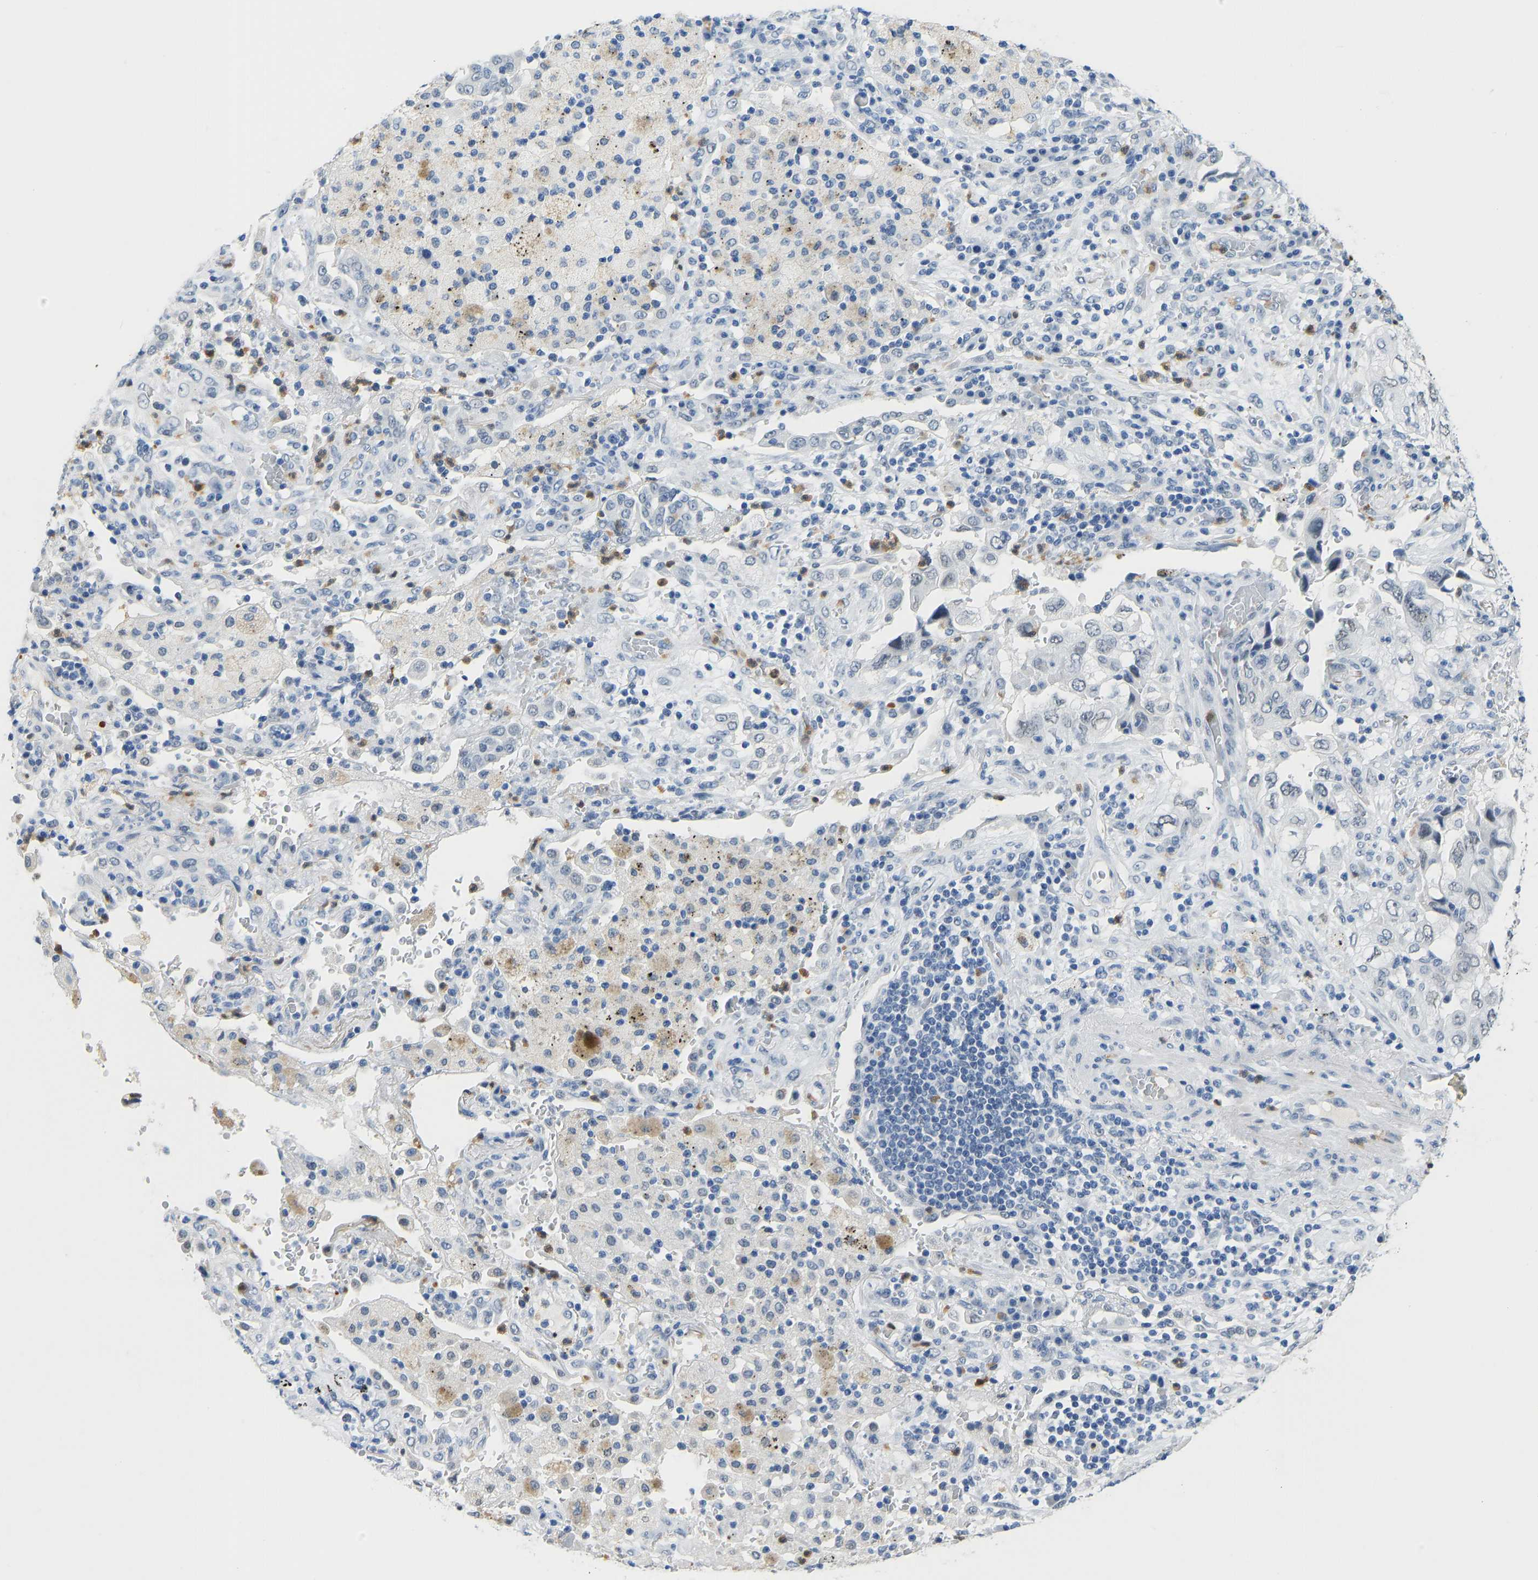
{"staining": {"intensity": "negative", "quantity": "none", "location": "none"}, "tissue": "lung cancer", "cell_type": "Tumor cells", "image_type": "cancer", "snomed": [{"axis": "morphology", "description": "Adenocarcinoma, NOS"}, {"axis": "topography", "description": "Lung"}], "caption": "Lung cancer stained for a protein using IHC reveals no positivity tumor cells.", "gene": "TXNDC2", "patient": {"sex": "male", "age": 64}}